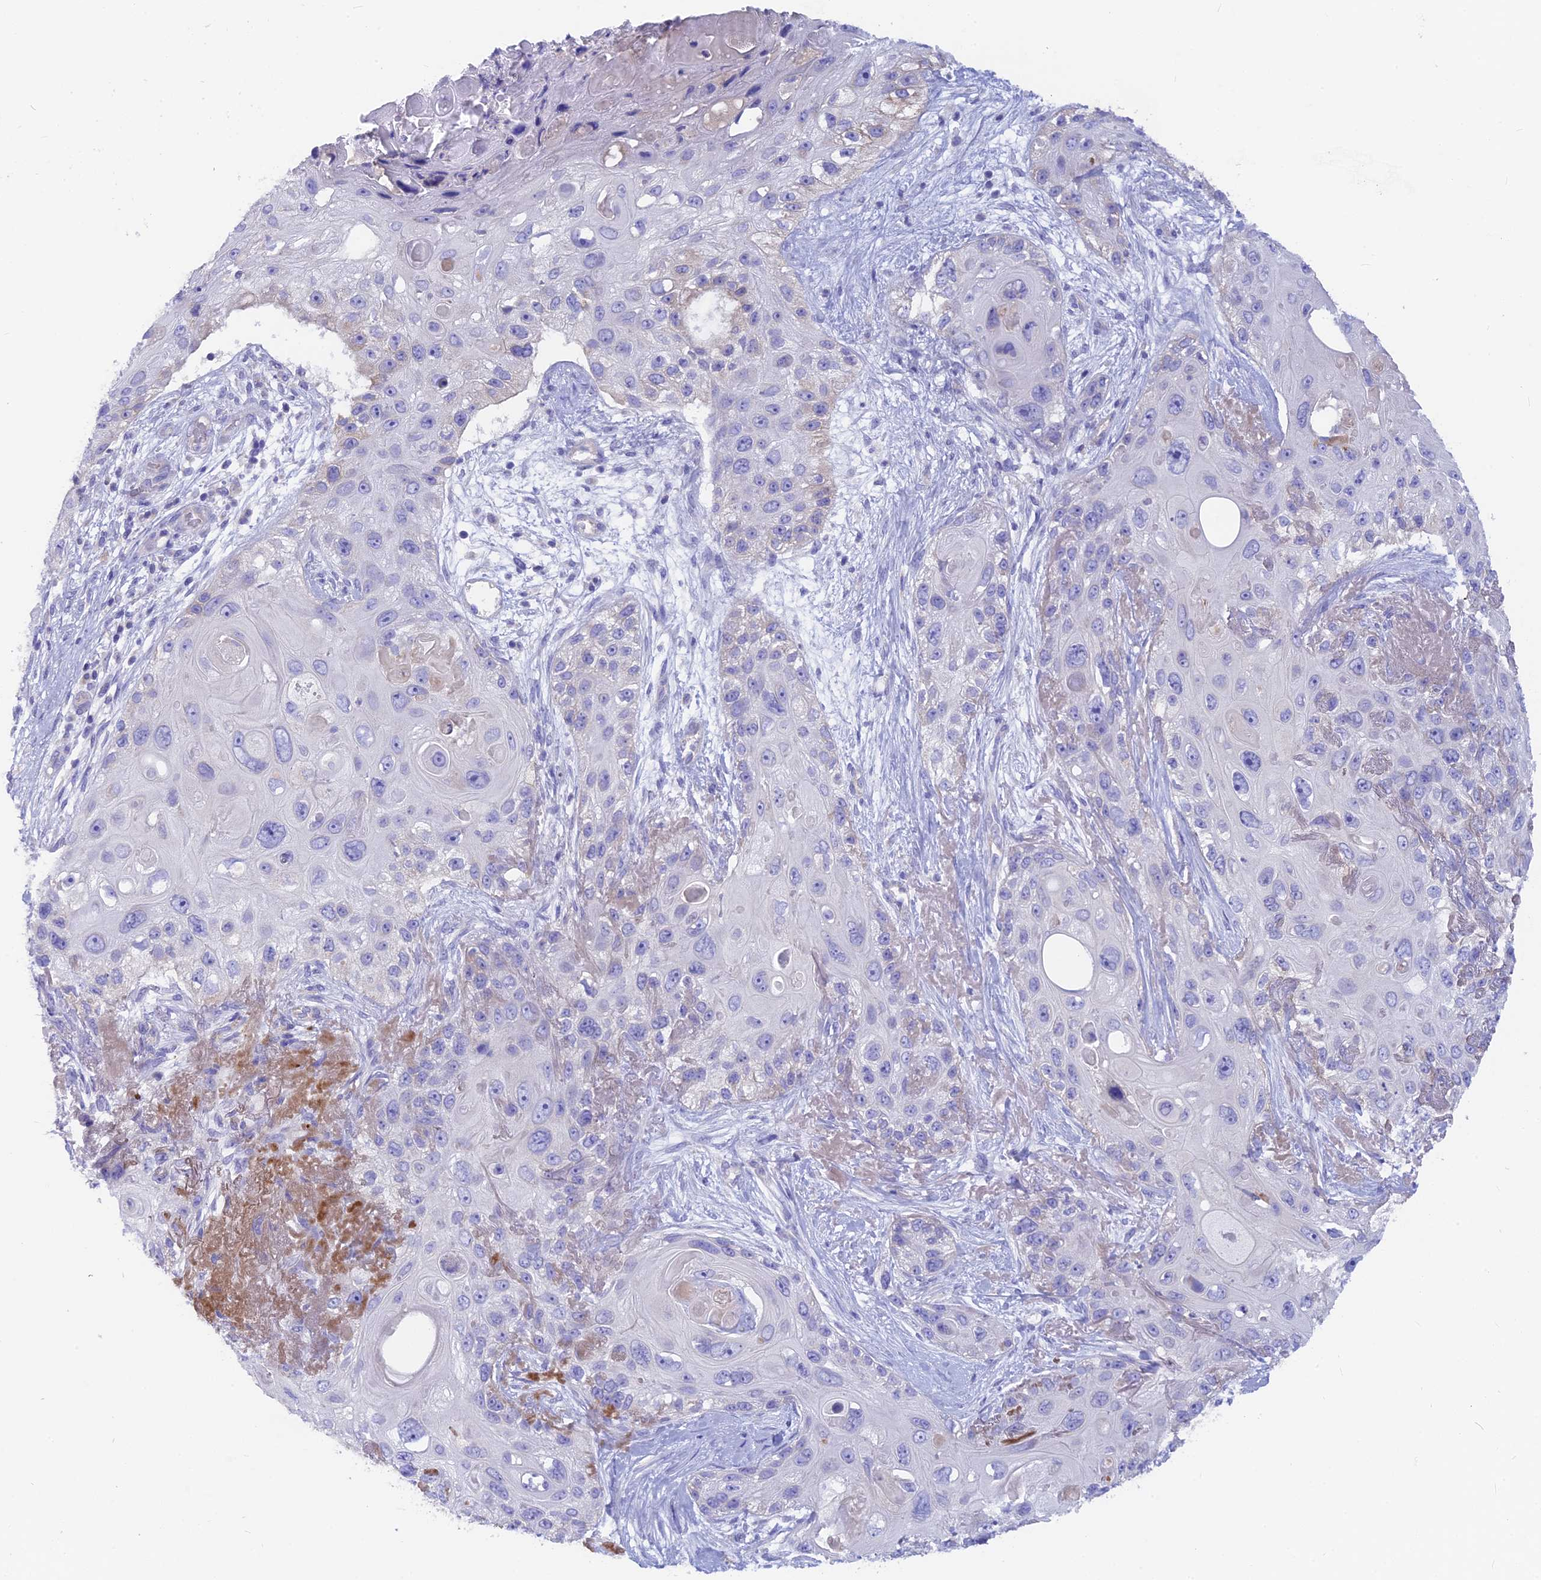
{"staining": {"intensity": "negative", "quantity": "none", "location": "none"}, "tissue": "skin cancer", "cell_type": "Tumor cells", "image_type": "cancer", "snomed": [{"axis": "morphology", "description": "Normal tissue, NOS"}, {"axis": "morphology", "description": "Squamous cell carcinoma, NOS"}, {"axis": "topography", "description": "Skin"}], "caption": "DAB immunohistochemical staining of human skin cancer (squamous cell carcinoma) demonstrates no significant staining in tumor cells.", "gene": "PZP", "patient": {"sex": "male", "age": 72}}